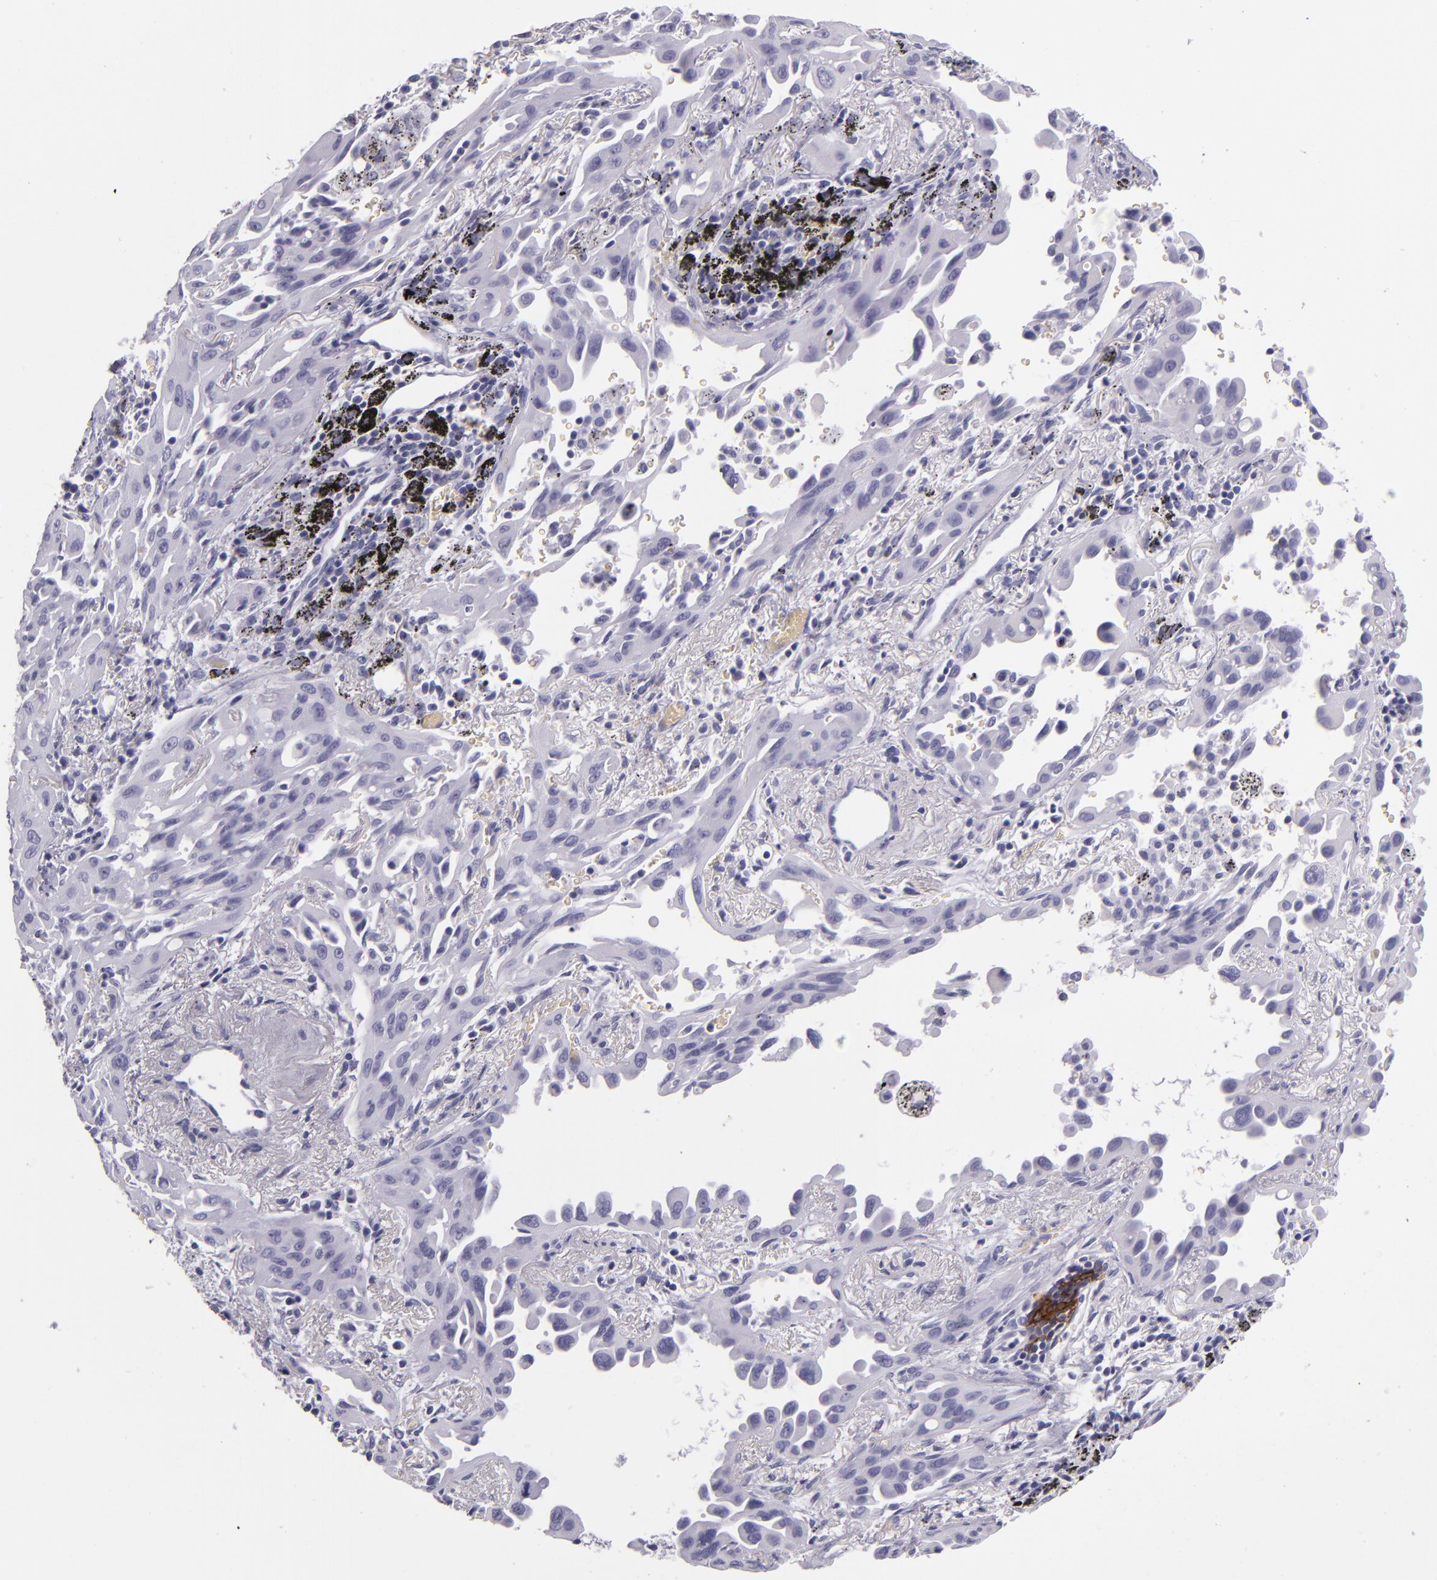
{"staining": {"intensity": "negative", "quantity": "none", "location": "none"}, "tissue": "lung cancer", "cell_type": "Tumor cells", "image_type": "cancer", "snomed": [{"axis": "morphology", "description": "Adenocarcinoma, NOS"}, {"axis": "topography", "description": "Lung"}], "caption": "Tumor cells are negative for brown protein staining in adenocarcinoma (lung).", "gene": "CR2", "patient": {"sex": "male", "age": 68}}